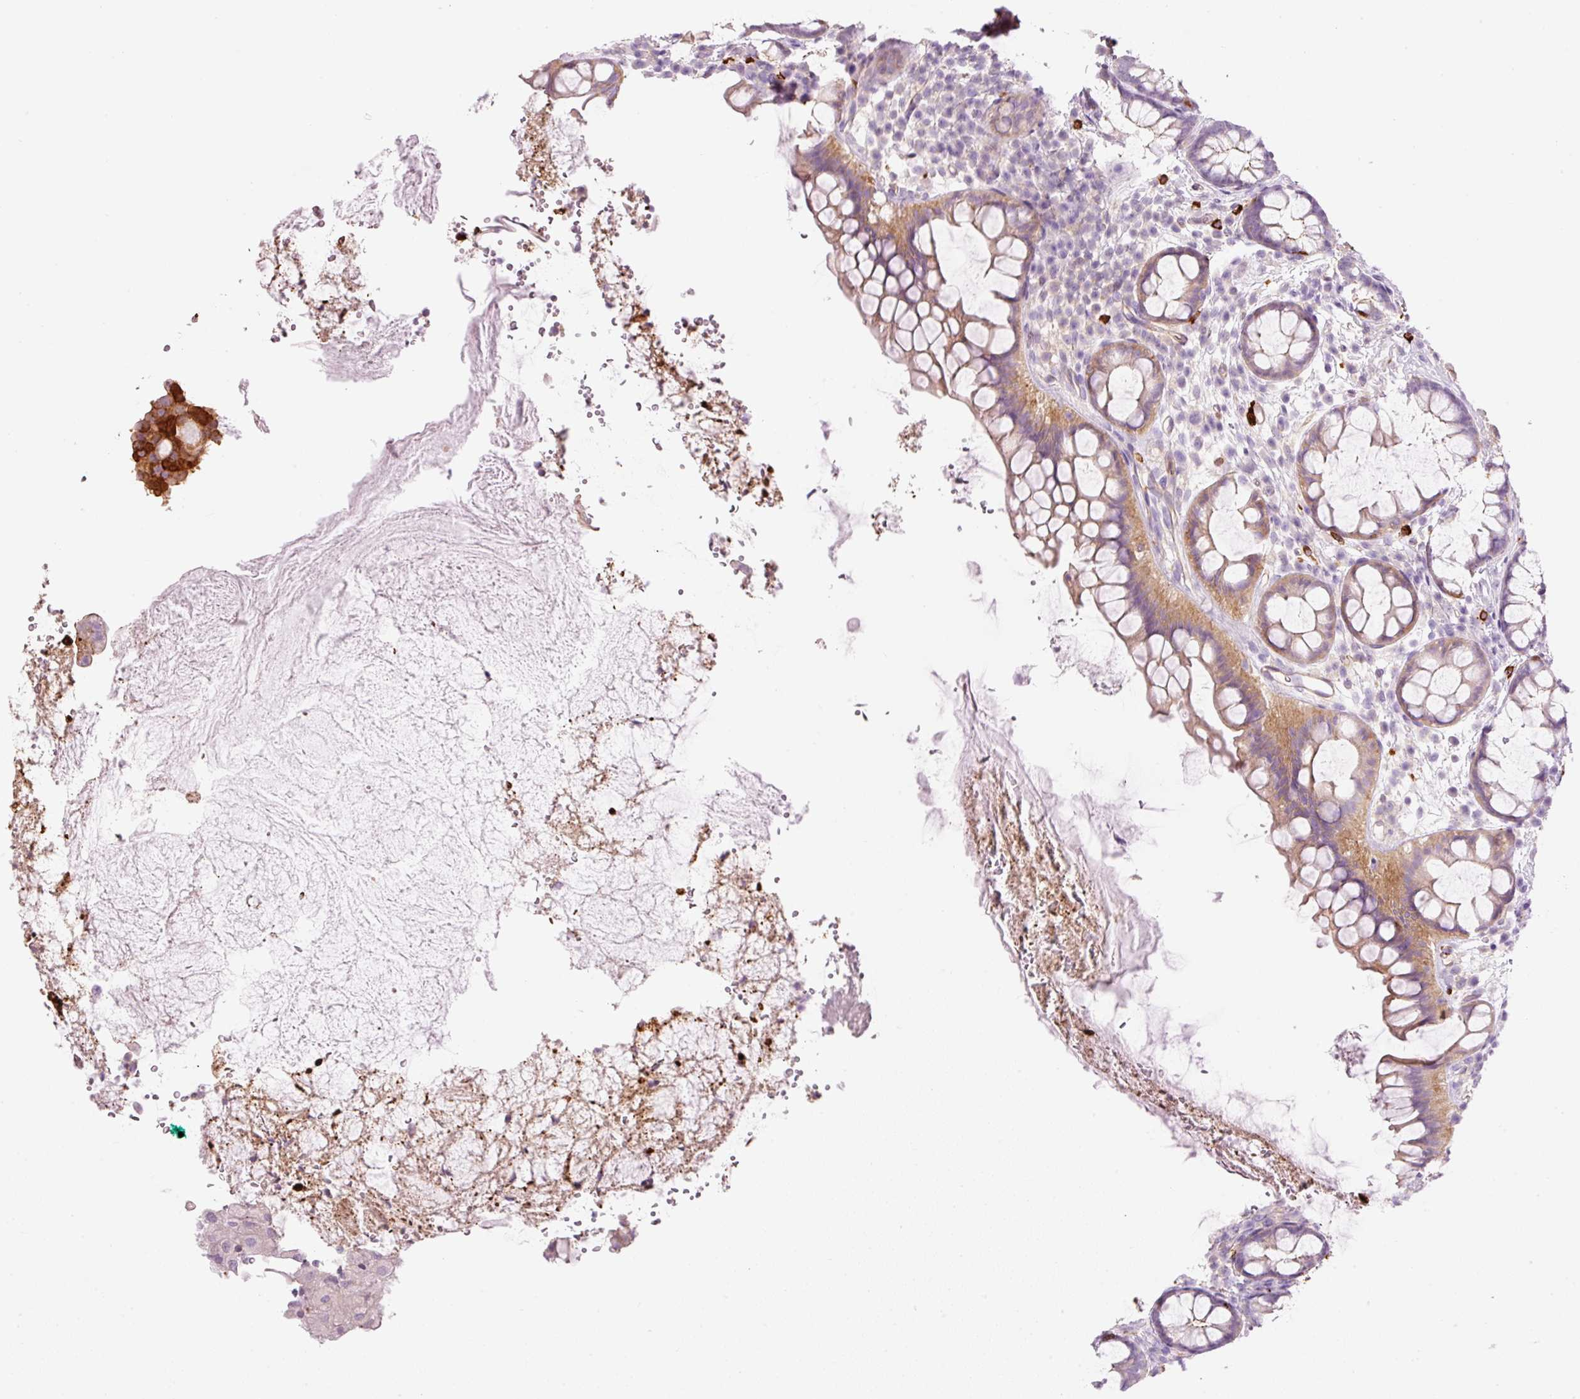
{"staining": {"intensity": "moderate", "quantity": "<25%", "location": "cytoplasmic/membranous"}, "tissue": "rectum", "cell_type": "Glandular cells", "image_type": "normal", "snomed": [{"axis": "morphology", "description": "Normal tissue, NOS"}, {"axis": "topography", "description": "Rectum"}, {"axis": "topography", "description": "Peripheral nerve tissue"}], "caption": "DAB immunohistochemical staining of unremarkable rectum reveals moderate cytoplasmic/membranous protein positivity in about <25% of glandular cells. Nuclei are stained in blue.", "gene": "MAP3K3", "patient": {"sex": "female", "age": 69}}